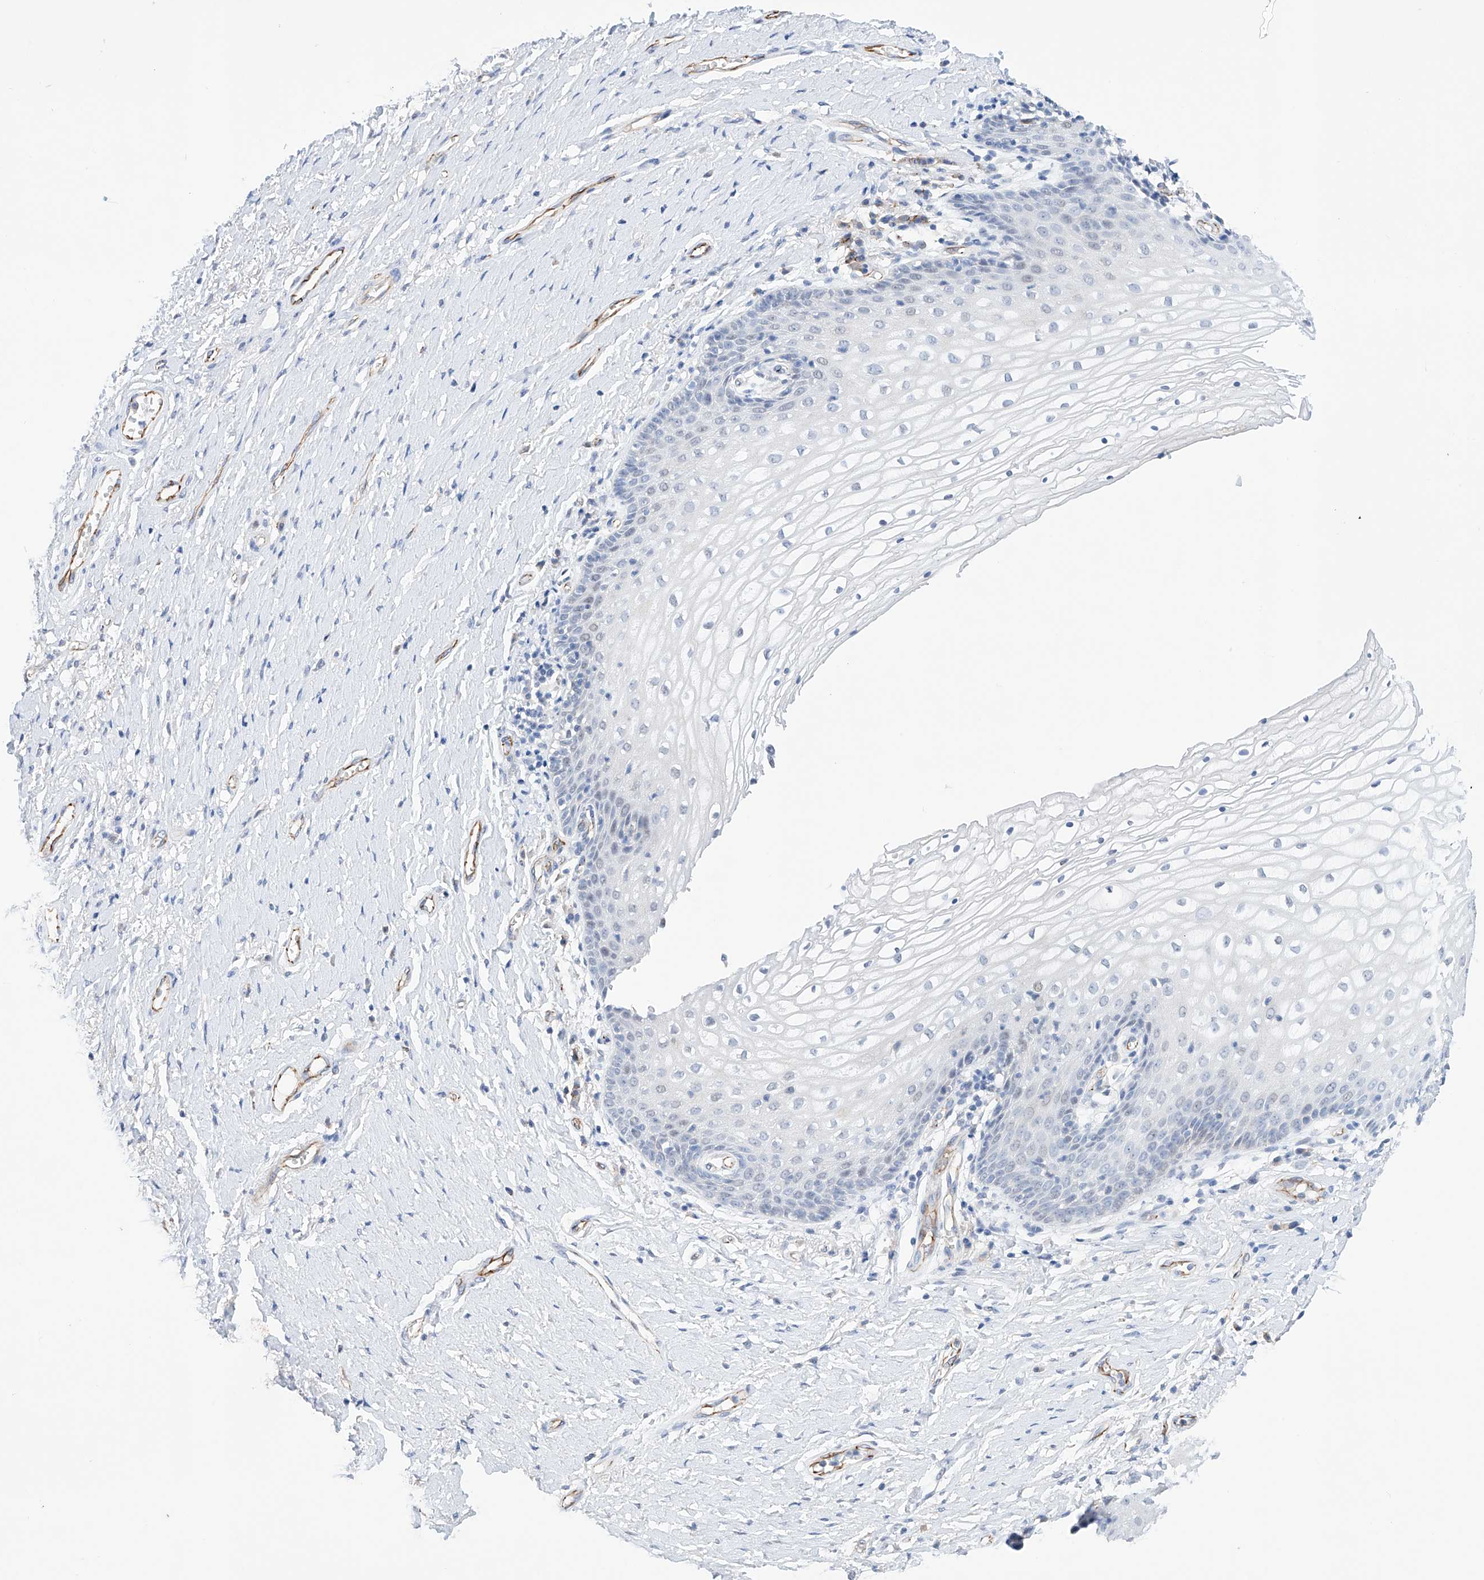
{"staining": {"intensity": "negative", "quantity": "none", "location": "none"}, "tissue": "vagina", "cell_type": "Squamous epithelial cells", "image_type": "normal", "snomed": [{"axis": "morphology", "description": "Normal tissue, NOS"}, {"axis": "topography", "description": "Vagina"}], "caption": "Immunohistochemistry image of unremarkable vagina stained for a protein (brown), which displays no expression in squamous epithelial cells.", "gene": "ETV7", "patient": {"sex": "female", "age": 60}}